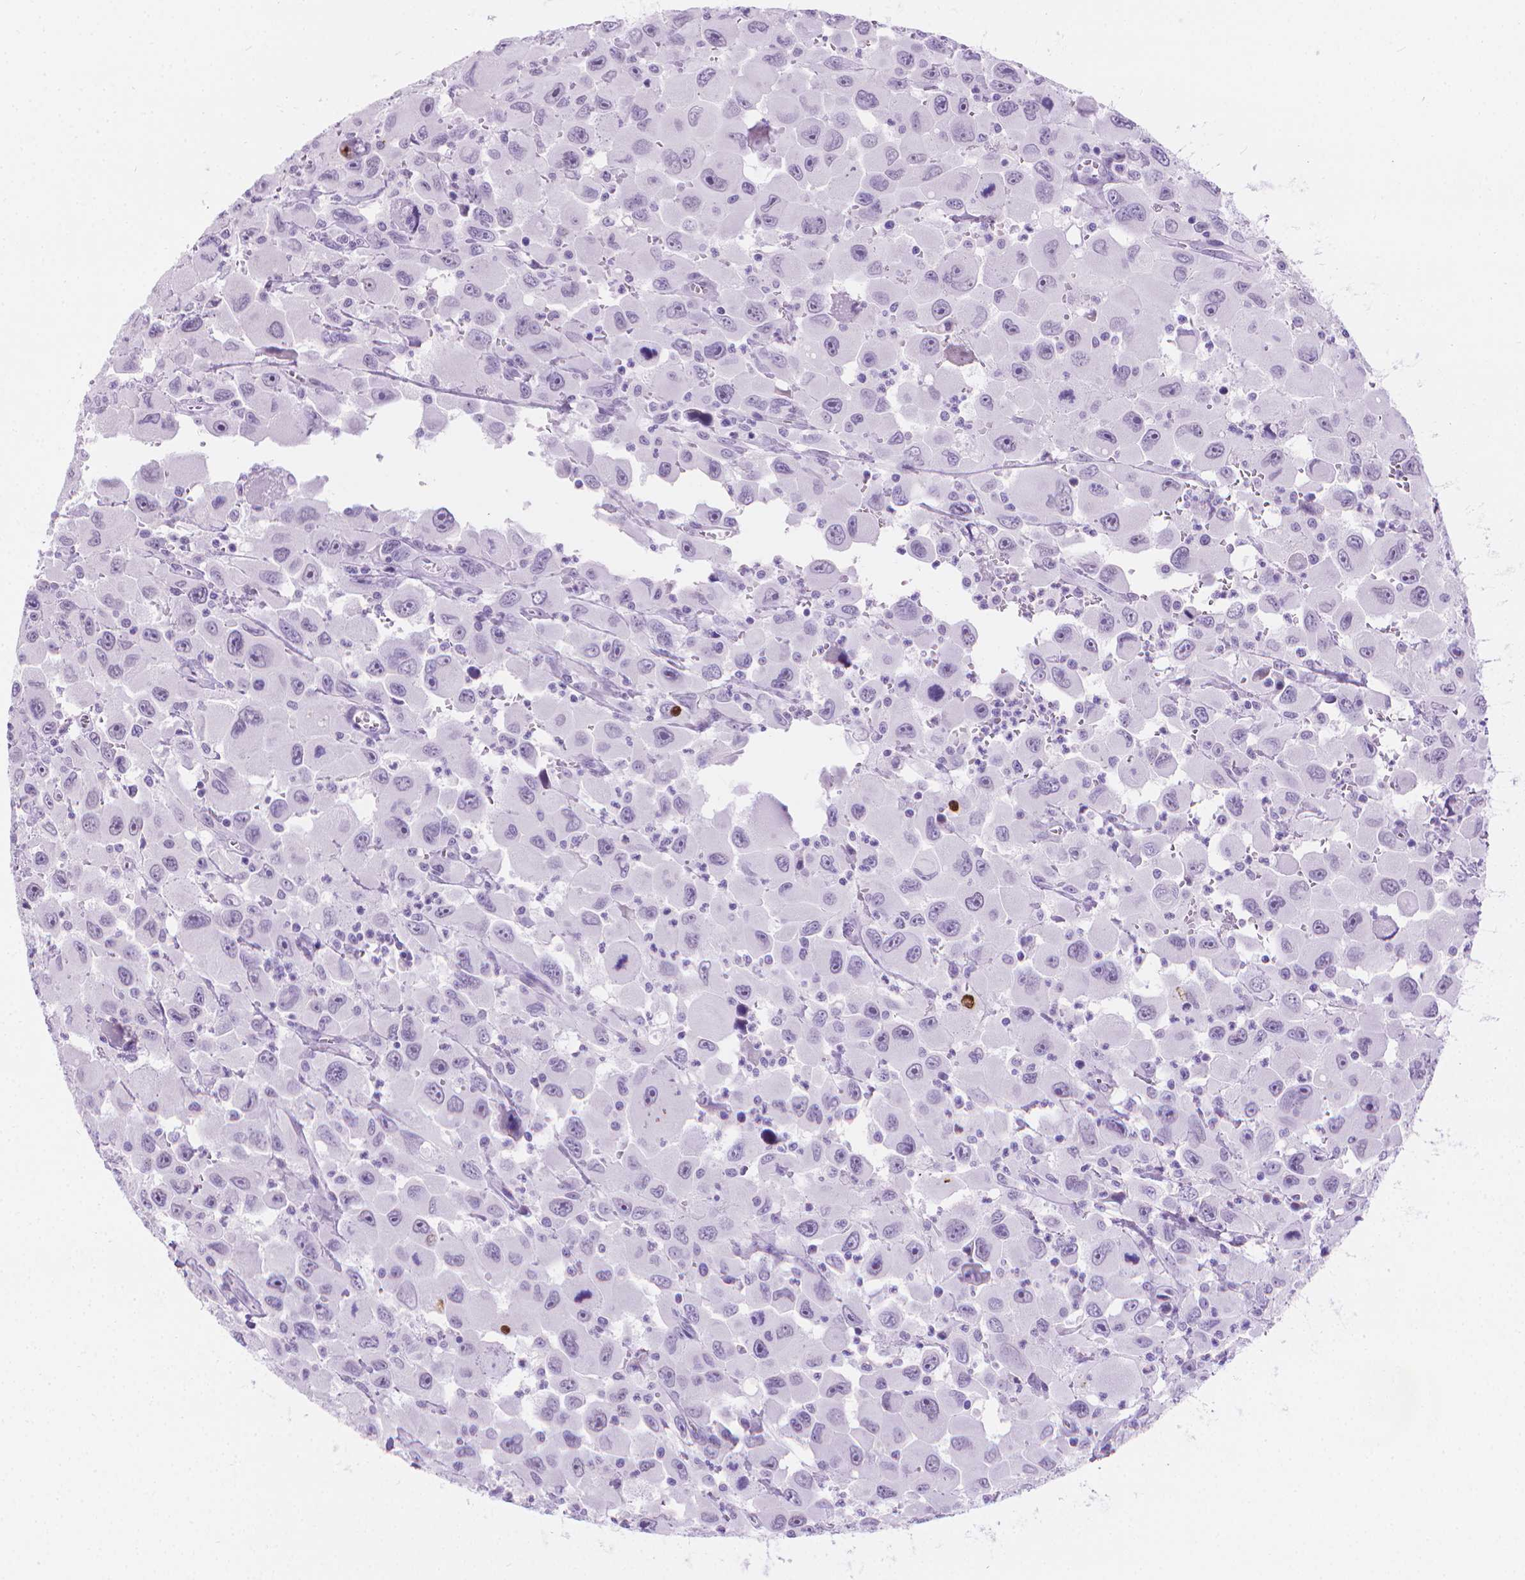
{"staining": {"intensity": "negative", "quantity": "none", "location": "none"}, "tissue": "head and neck cancer", "cell_type": "Tumor cells", "image_type": "cancer", "snomed": [{"axis": "morphology", "description": "Squamous cell carcinoma, NOS"}, {"axis": "morphology", "description": "Squamous cell carcinoma, metastatic, NOS"}, {"axis": "topography", "description": "Oral tissue"}, {"axis": "topography", "description": "Head-Neck"}], "caption": "High magnification brightfield microscopy of head and neck metastatic squamous cell carcinoma stained with DAB (3,3'-diaminobenzidine) (brown) and counterstained with hematoxylin (blue): tumor cells show no significant positivity. (IHC, brightfield microscopy, high magnification).", "gene": "CFAP52", "patient": {"sex": "female", "age": 85}}